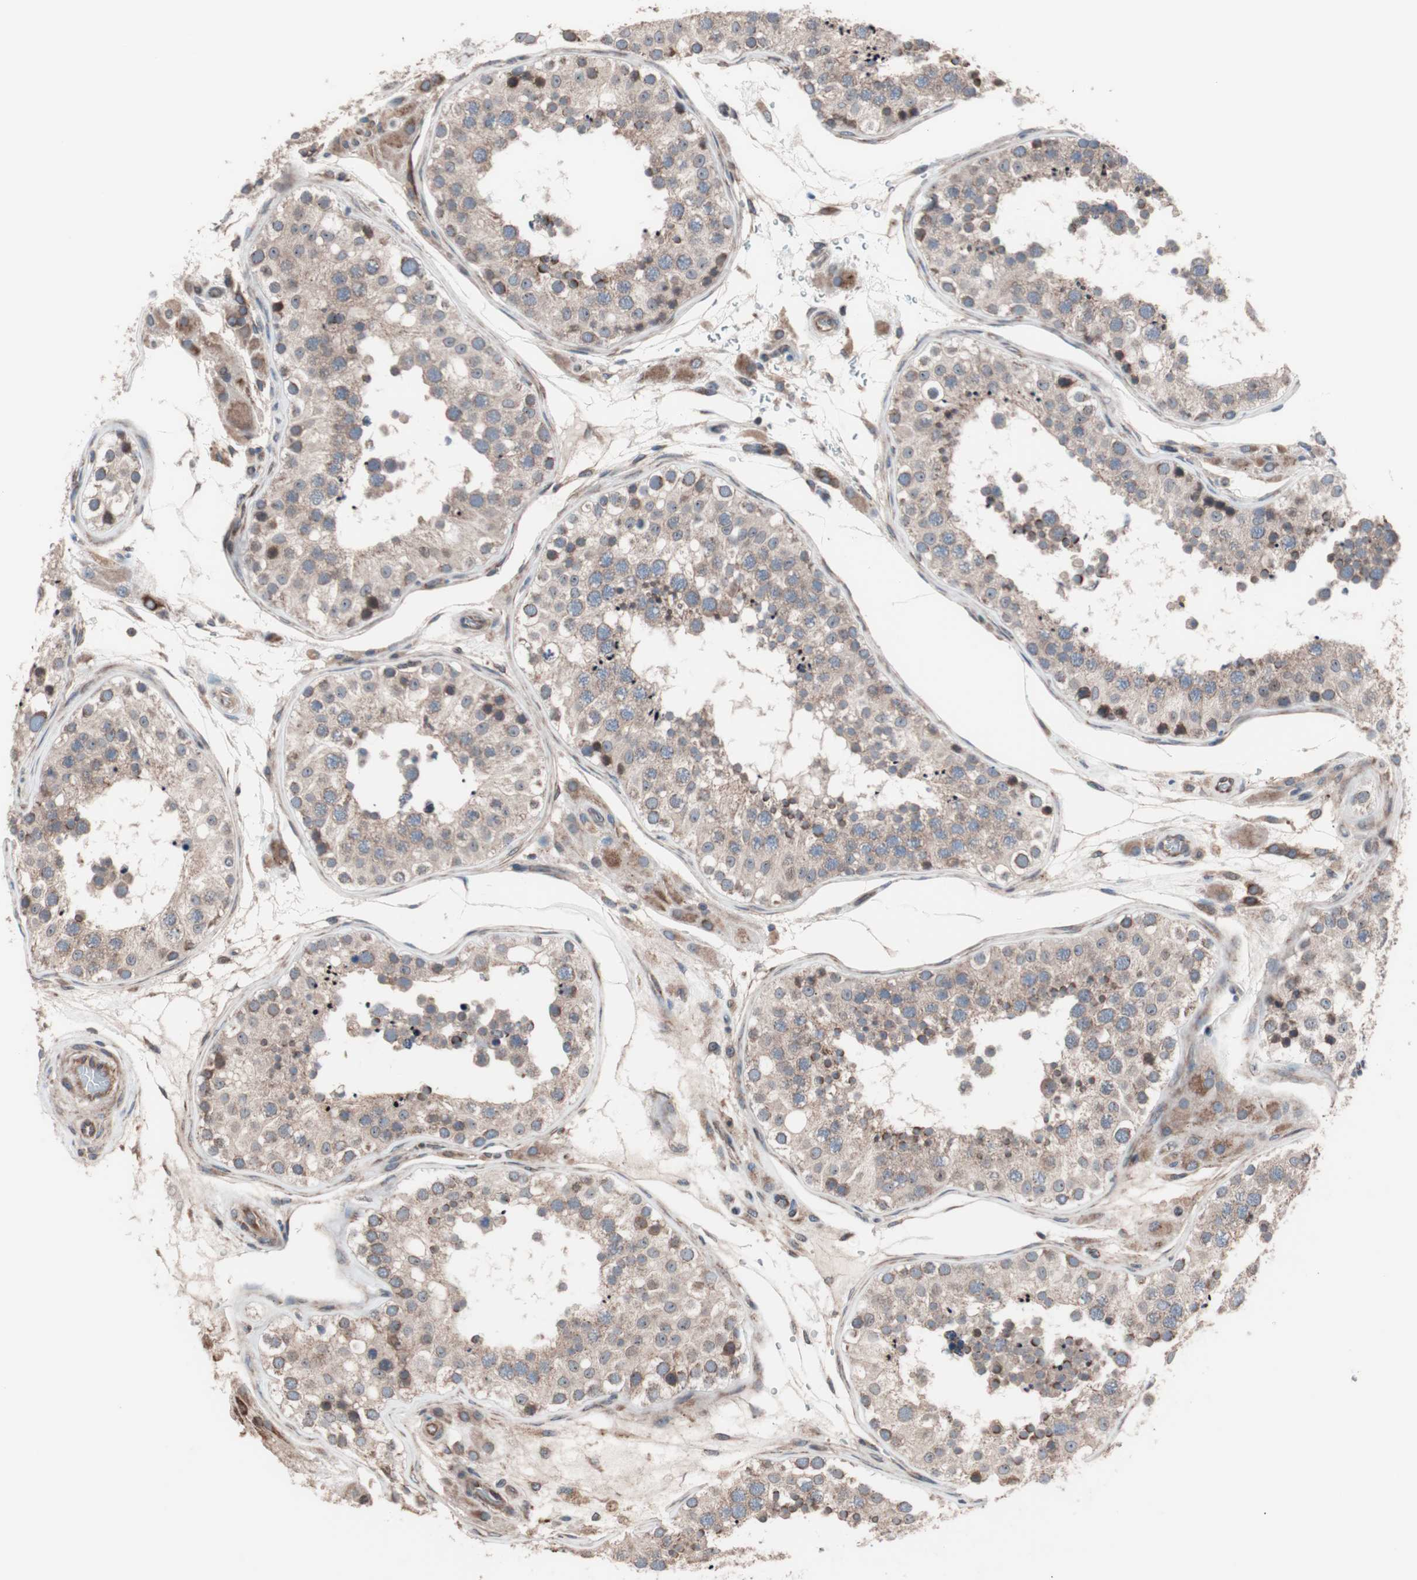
{"staining": {"intensity": "moderate", "quantity": ">75%", "location": "cytoplasmic/membranous"}, "tissue": "testis", "cell_type": "Cells in seminiferous ducts", "image_type": "normal", "snomed": [{"axis": "morphology", "description": "Normal tissue, NOS"}, {"axis": "topography", "description": "Testis"}], "caption": "Brown immunohistochemical staining in benign testis reveals moderate cytoplasmic/membranous positivity in about >75% of cells in seminiferous ducts.", "gene": "CTTNBP2NL", "patient": {"sex": "male", "age": 26}}